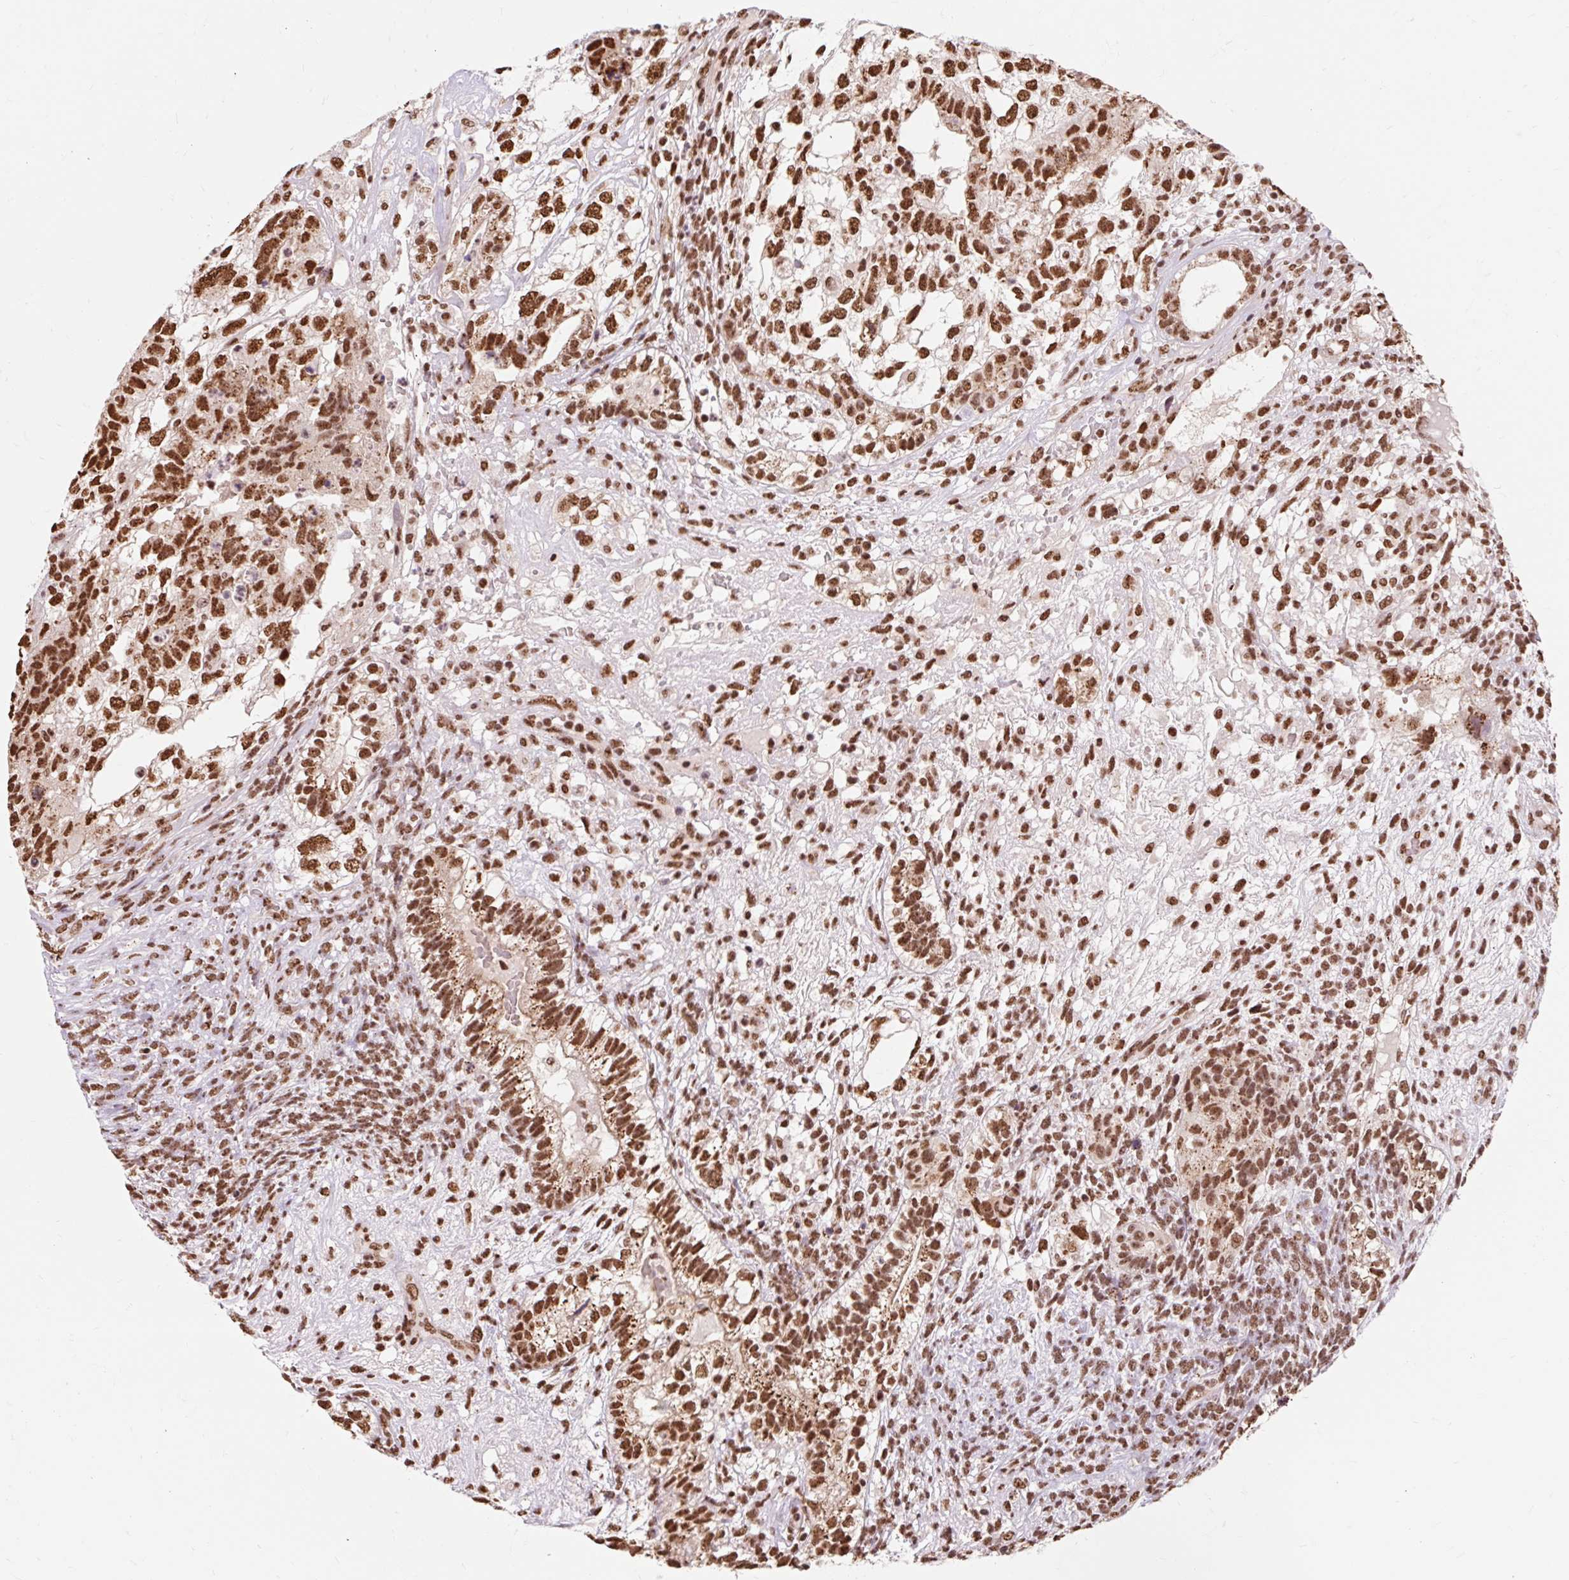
{"staining": {"intensity": "strong", "quantity": ">75%", "location": "nuclear"}, "tissue": "testis cancer", "cell_type": "Tumor cells", "image_type": "cancer", "snomed": [{"axis": "morphology", "description": "Seminoma, NOS"}, {"axis": "morphology", "description": "Carcinoma, Embryonal, NOS"}, {"axis": "topography", "description": "Testis"}], "caption": "Immunohistochemistry (IHC) (DAB (3,3'-diaminobenzidine)) staining of seminoma (testis) exhibits strong nuclear protein positivity in about >75% of tumor cells.", "gene": "BICRA", "patient": {"sex": "male", "age": 41}}